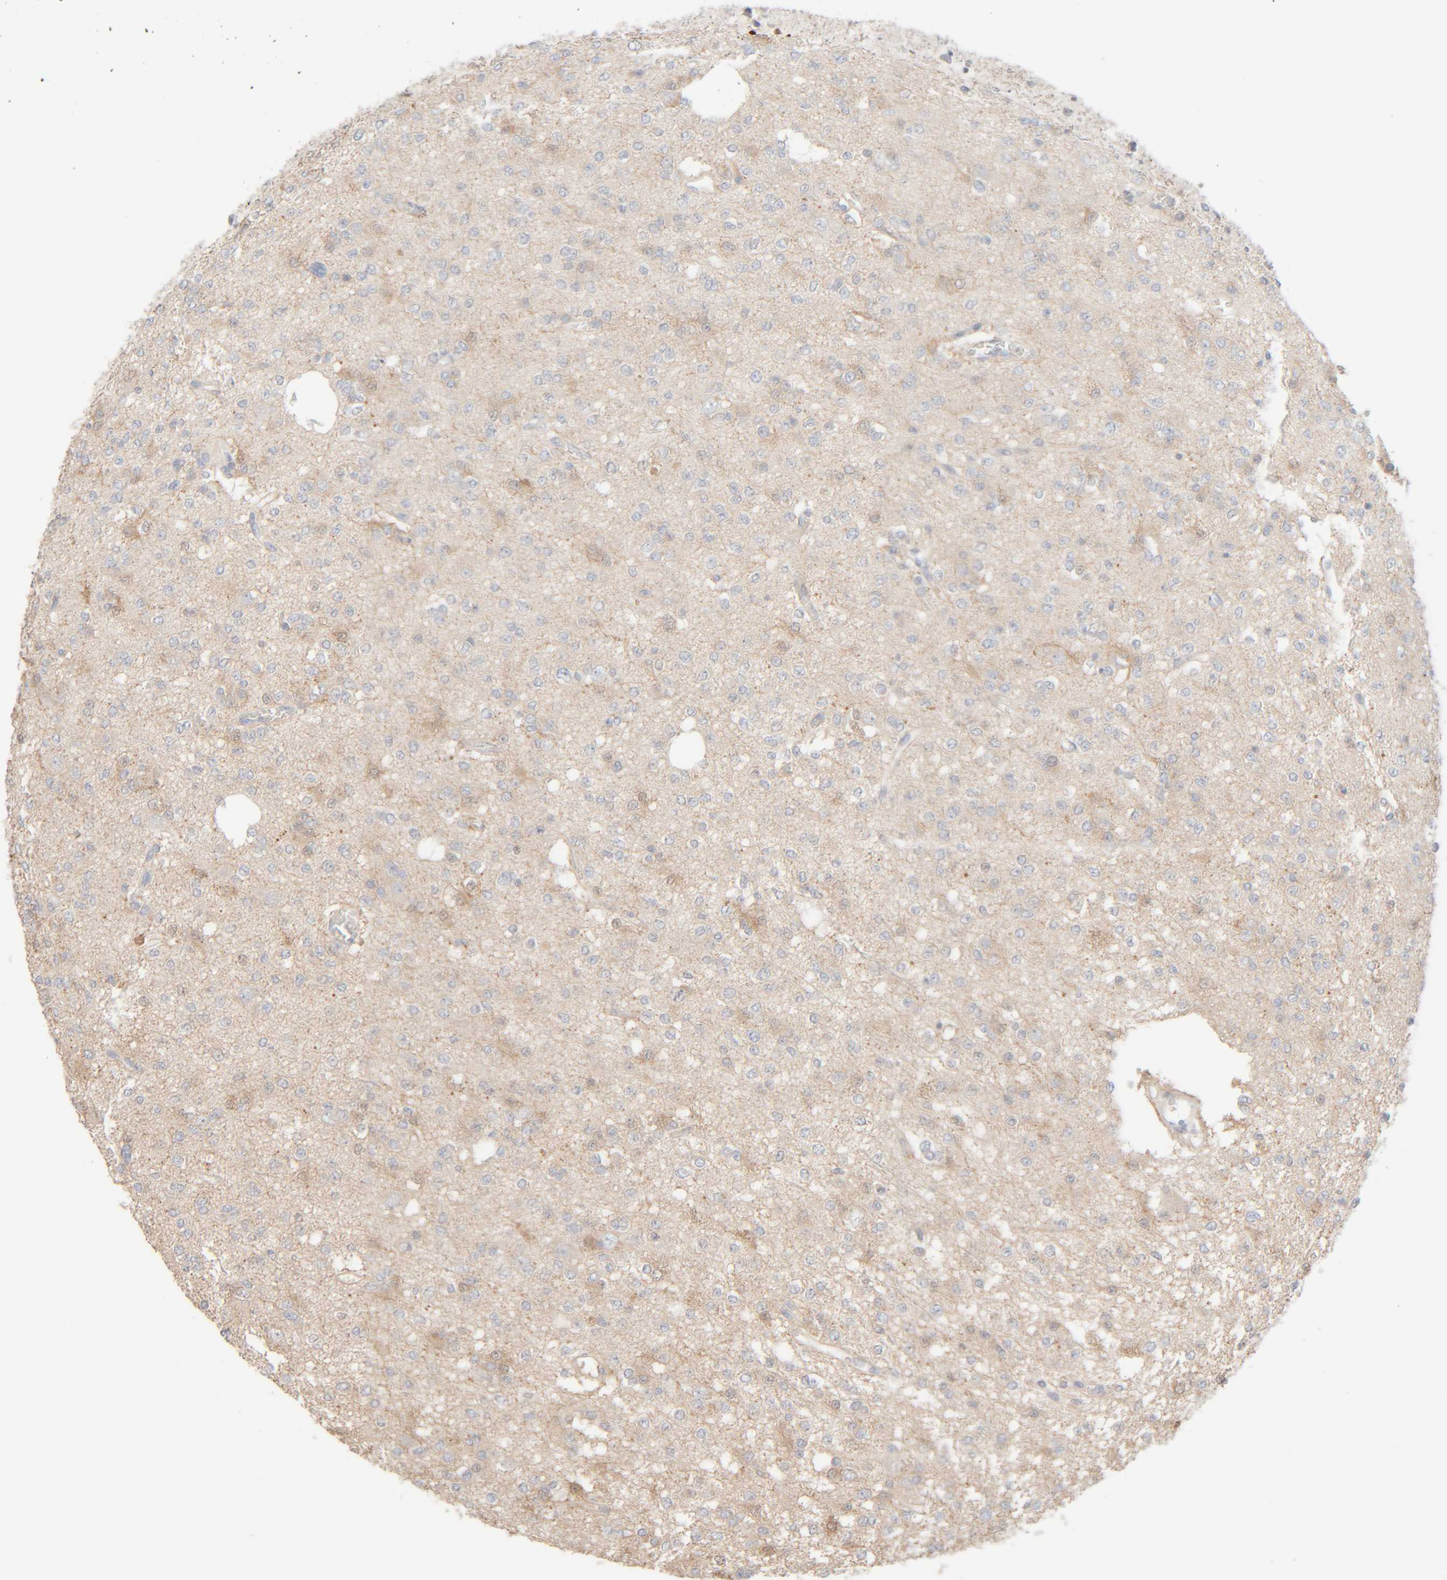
{"staining": {"intensity": "weak", "quantity": "25%-75%", "location": "cytoplasmic/membranous"}, "tissue": "glioma", "cell_type": "Tumor cells", "image_type": "cancer", "snomed": [{"axis": "morphology", "description": "Glioma, malignant, Low grade"}, {"axis": "topography", "description": "Brain"}], "caption": "Approximately 25%-75% of tumor cells in human malignant low-grade glioma reveal weak cytoplasmic/membranous protein positivity as visualized by brown immunohistochemical staining.", "gene": "RIDA", "patient": {"sex": "male", "age": 38}}